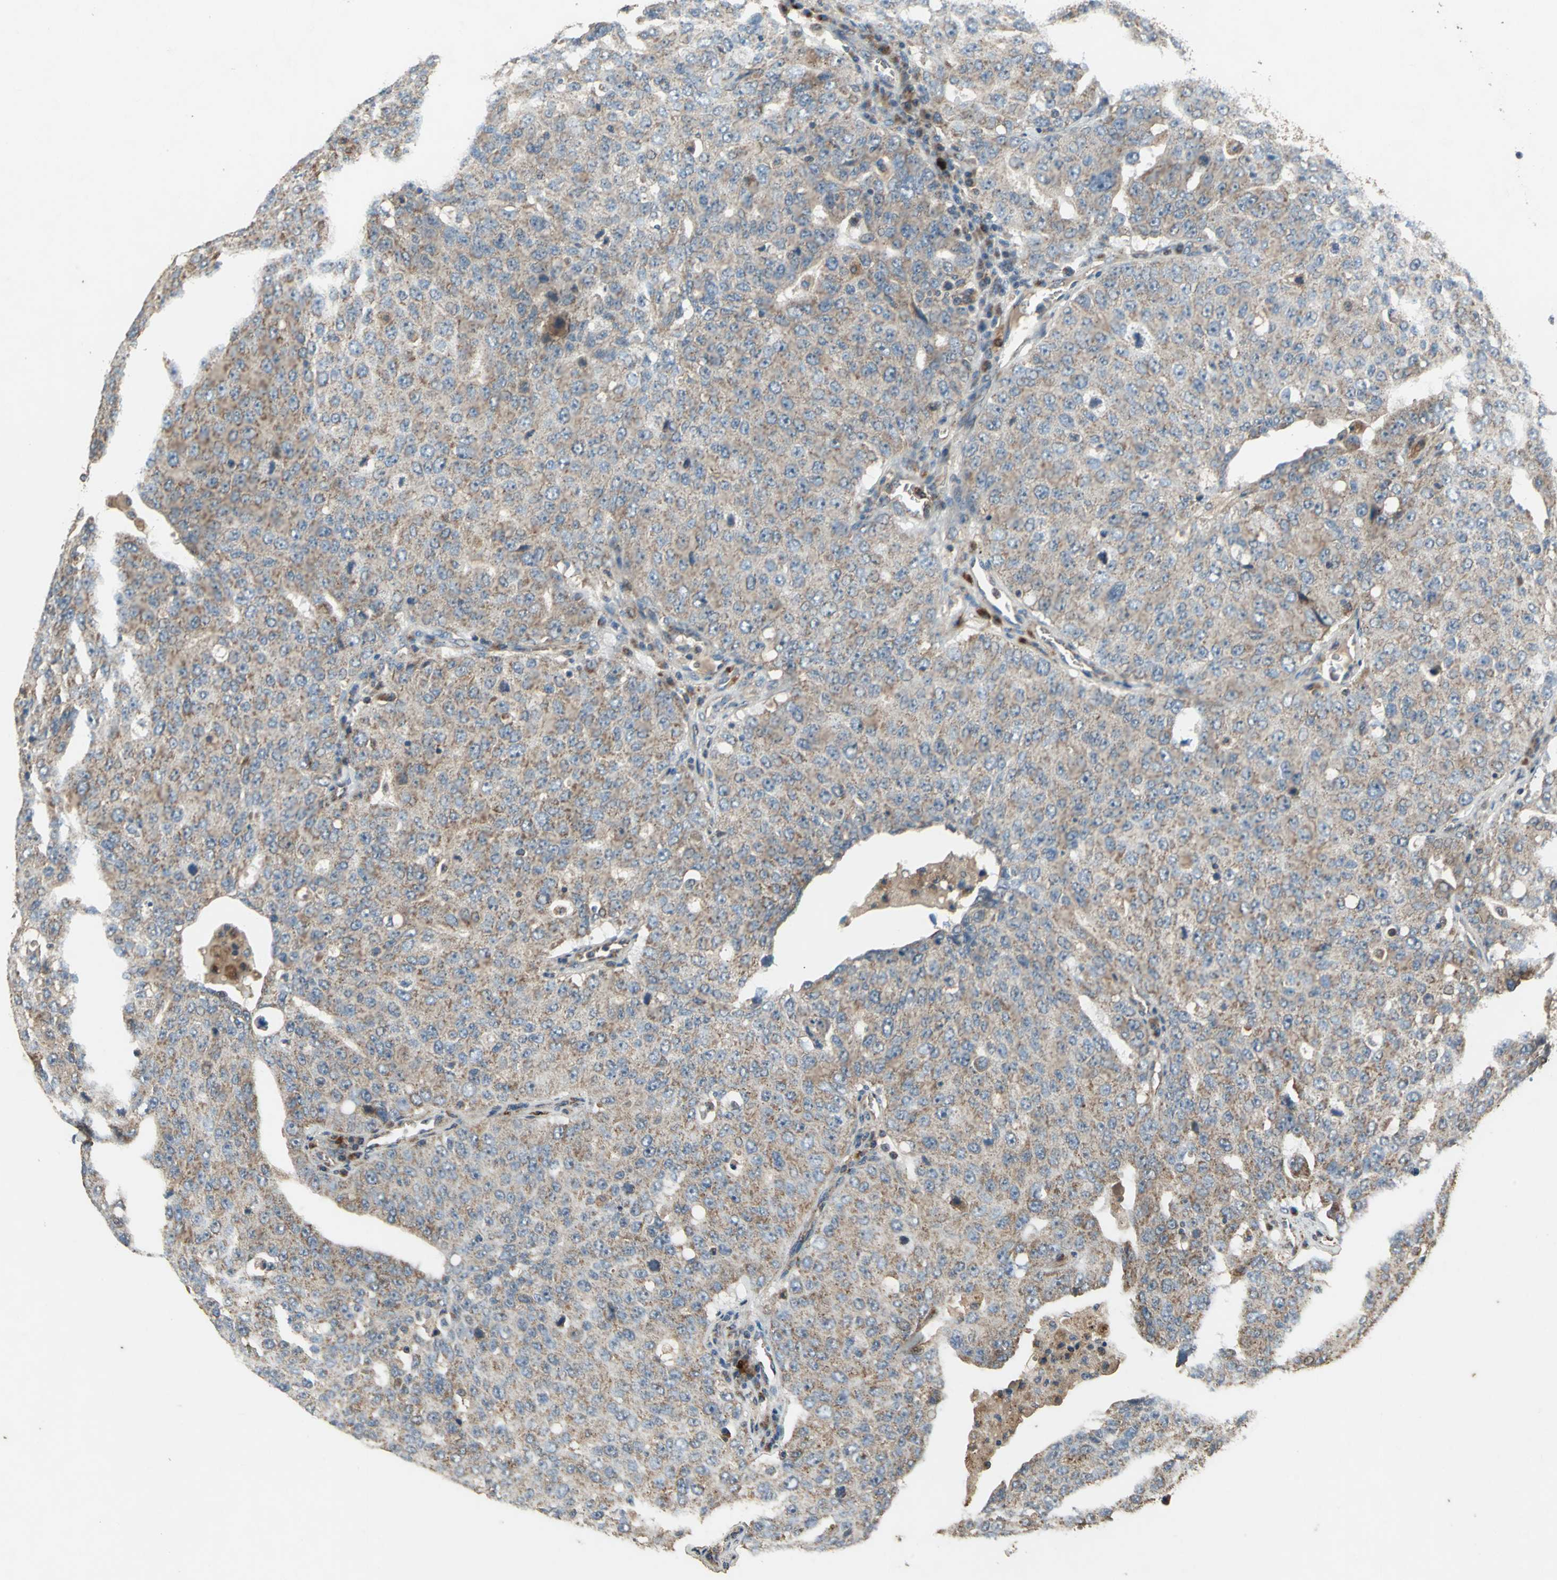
{"staining": {"intensity": "moderate", "quantity": ">75%", "location": "cytoplasmic/membranous"}, "tissue": "ovarian cancer", "cell_type": "Tumor cells", "image_type": "cancer", "snomed": [{"axis": "morphology", "description": "Carcinoma, endometroid"}, {"axis": "topography", "description": "Ovary"}], "caption": "Protein expression analysis of human ovarian cancer (endometroid carcinoma) reveals moderate cytoplasmic/membranous expression in about >75% of tumor cells. (DAB IHC, brown staining for protein, blue staining for nuclei).", "gene": "POLRMT", "patient": {"sex": "female", "age": 62}}